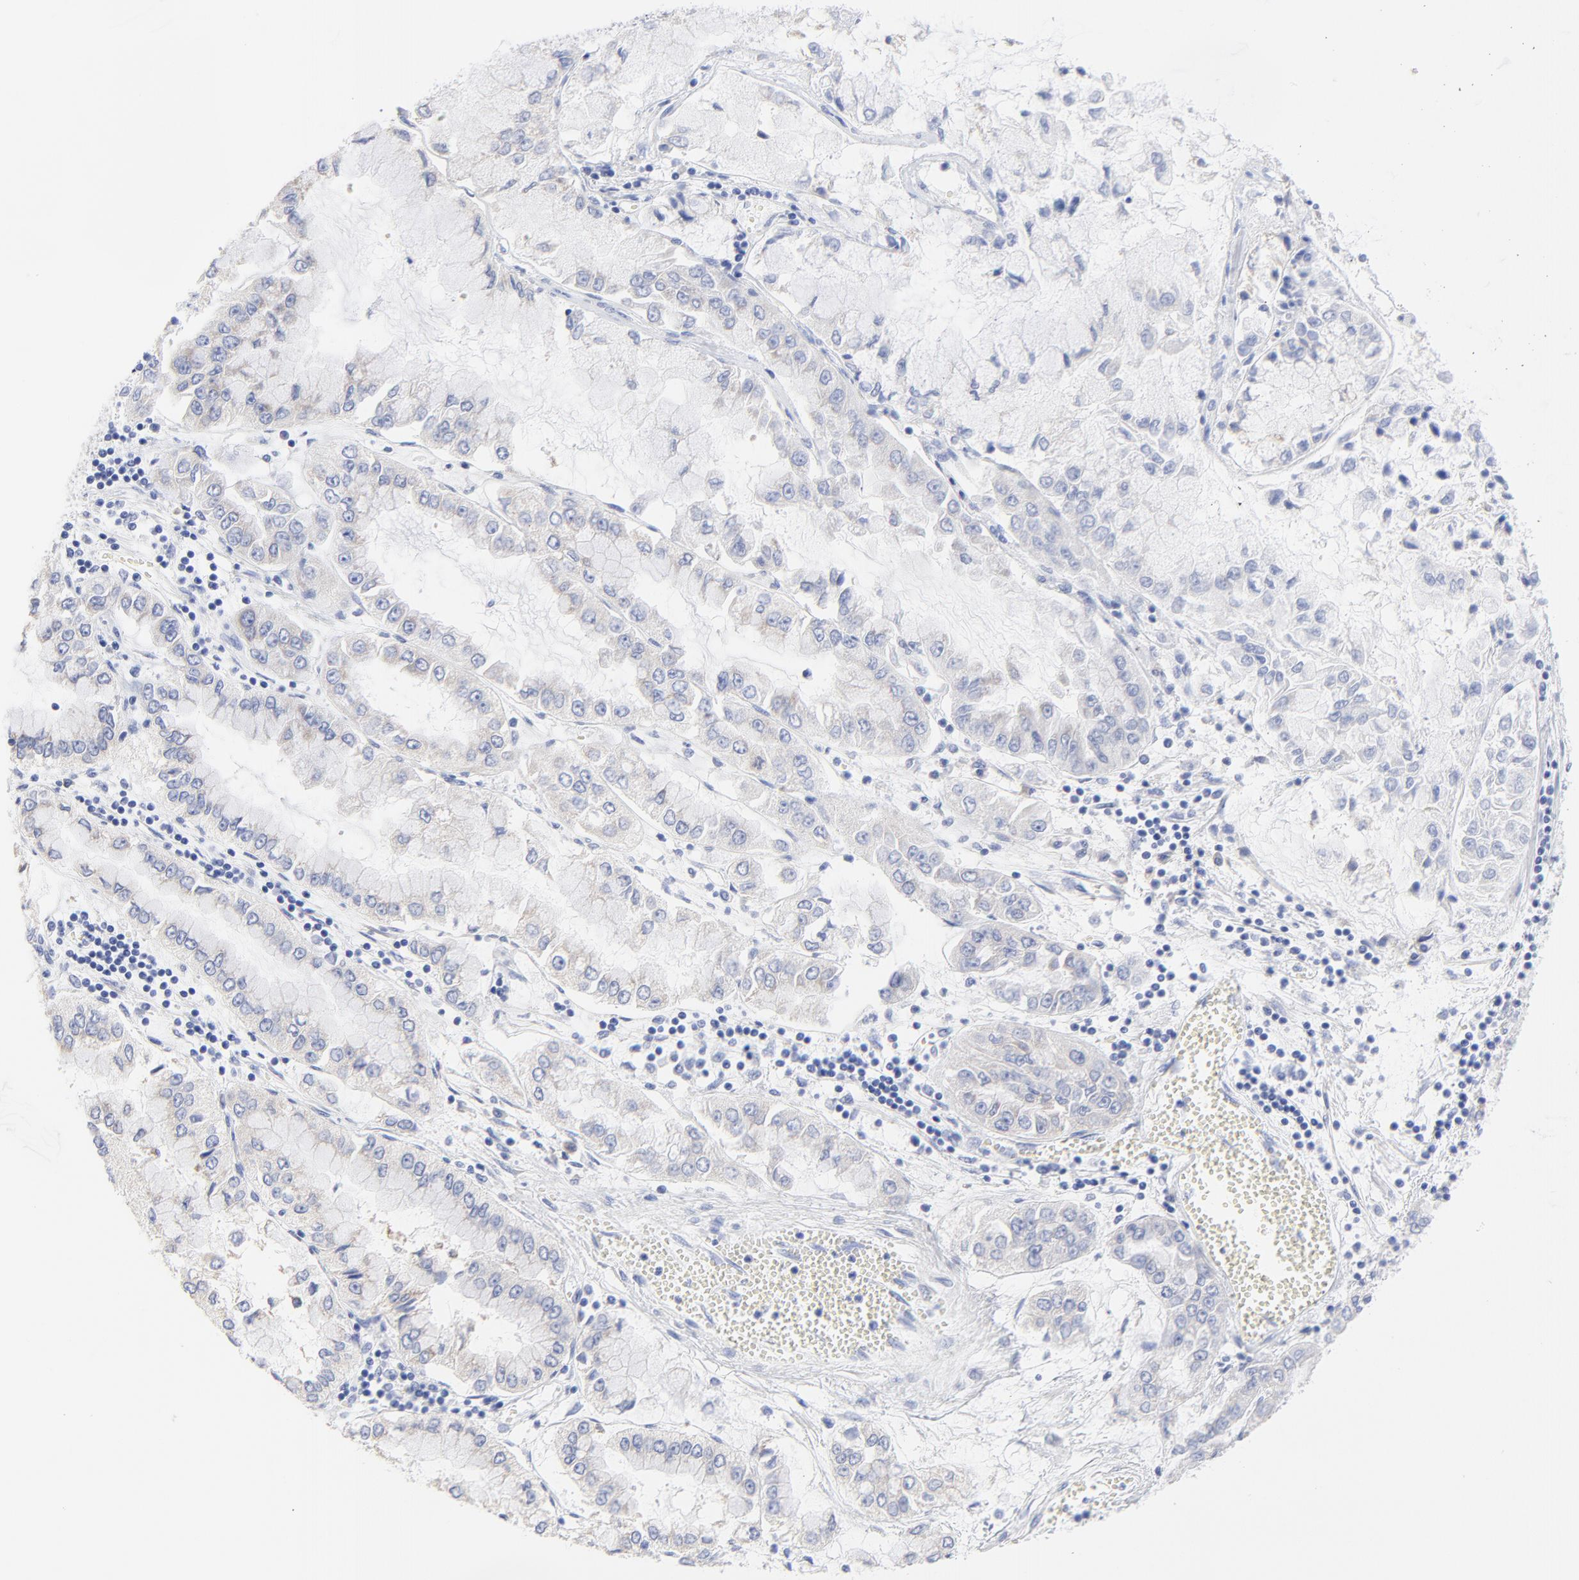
{"staining": {"intensity": "negative", "quantity": "none", "location": "none"}, "tissue": "liver cancer", "cell_type": "Tumor cells", "image_type": "cancer", "snomed": [{"axis": "morphology", "description": "Cholangiocarcinoma"}, {"axis": "topography", "description": "Liver"}], "caption": "Cholangiocarcinoma (liver) was stained to show a protein in brown. There is no significant expression in tumor cells.", "gene": "DUSP9", "patient": {"sex": "female", "age": 79}}